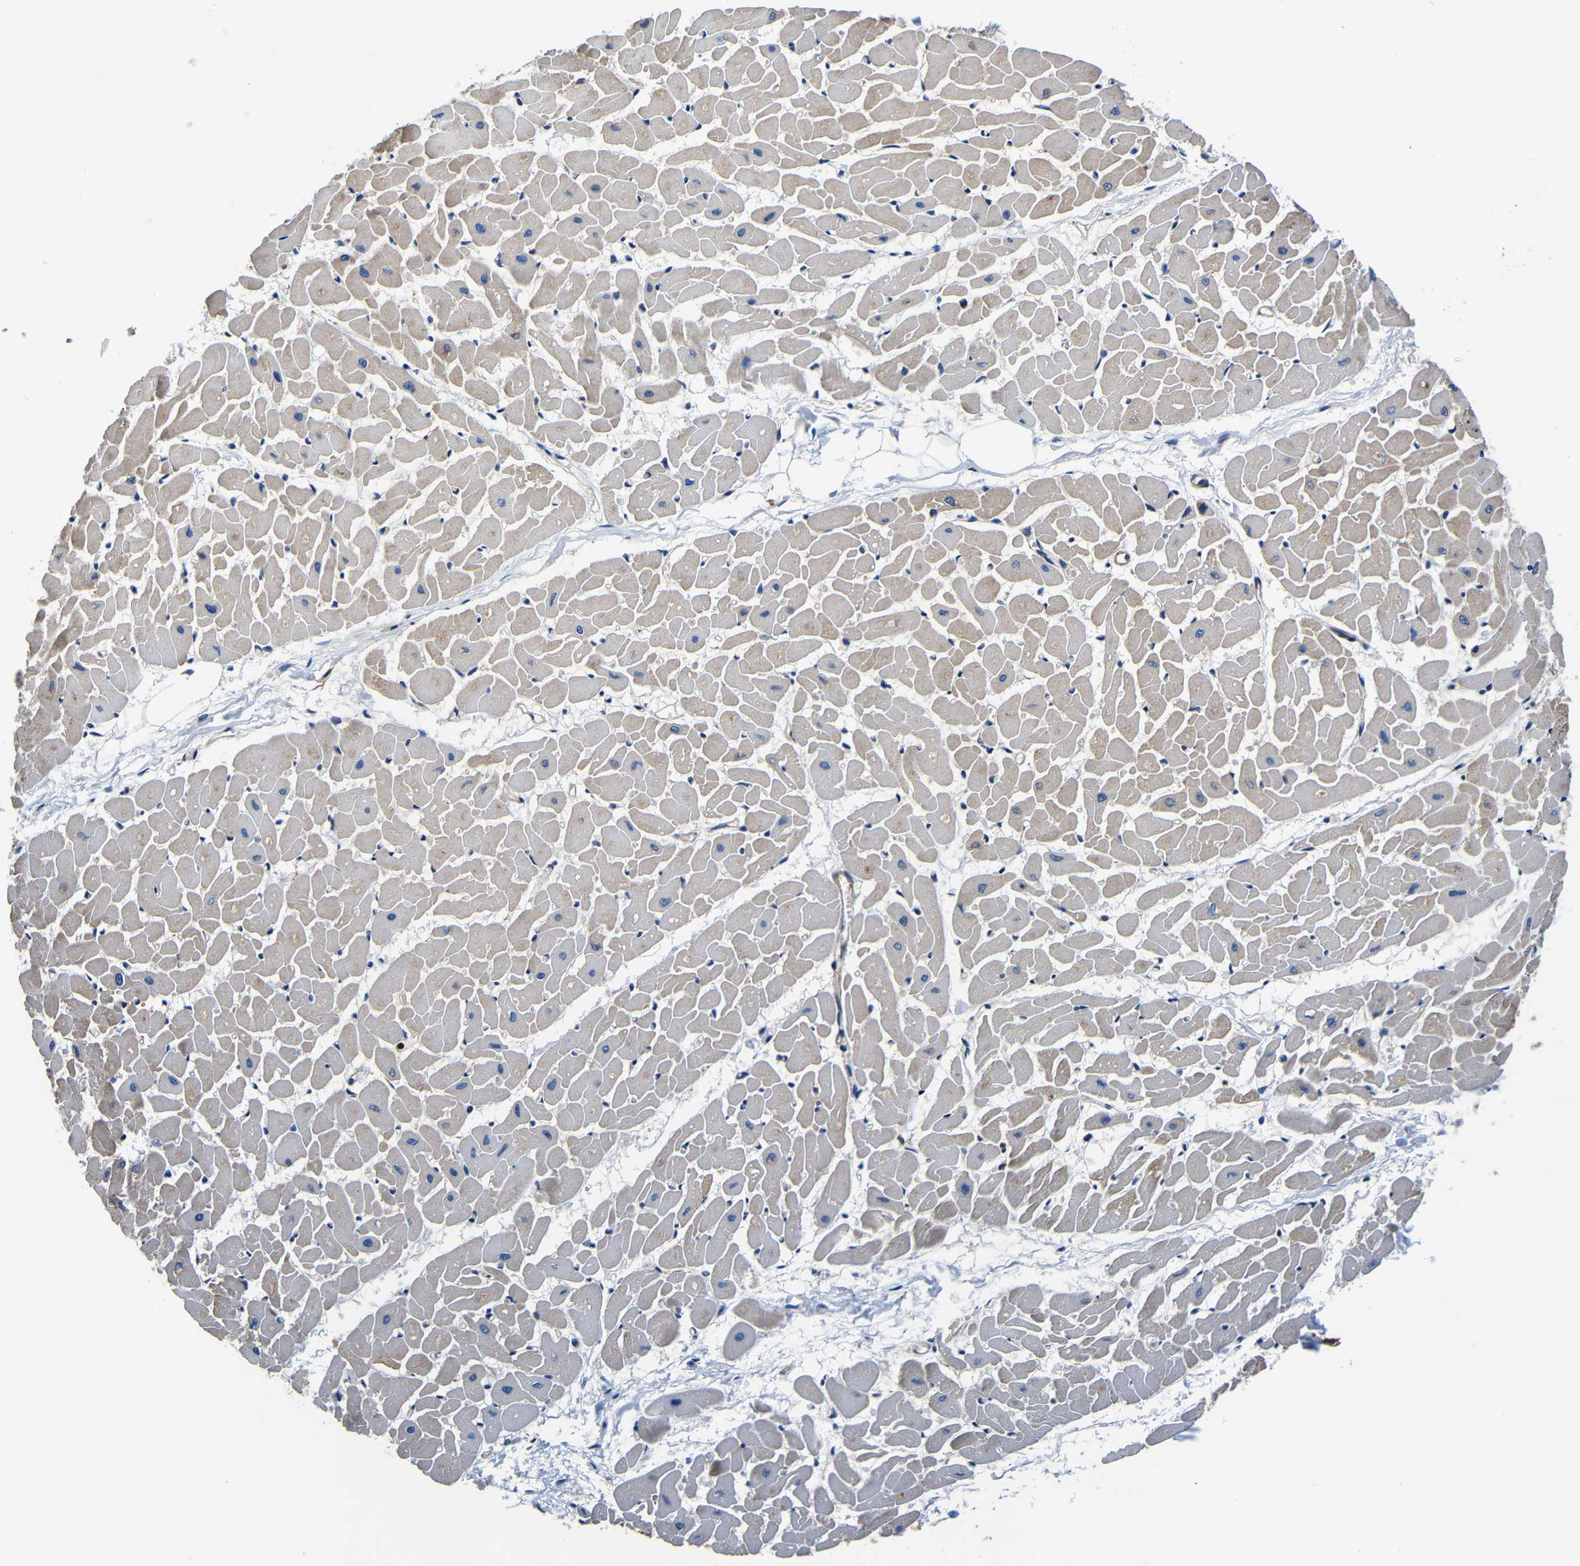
{"staining": {"intensity": "moderate", "quantity": "<25%", "location": "cytoplasmic/membranous"}, "tissue": "heart muscle", "cell_type": "Cardiomyocytes", "image_type": "normal", "snomed": [{"axis": "morphology", "description": "Normal tissue, NOS"}, {"axis": "topography", "description": "Heart"}], "caption": "Protein analysis of benign heart muscle demonstrates moderate cytoplasmic/membranous expression in approximately <25% of cardiomyocytes.", "gene": "CNR2", "patient": {"sex": "female", "age": 19}}